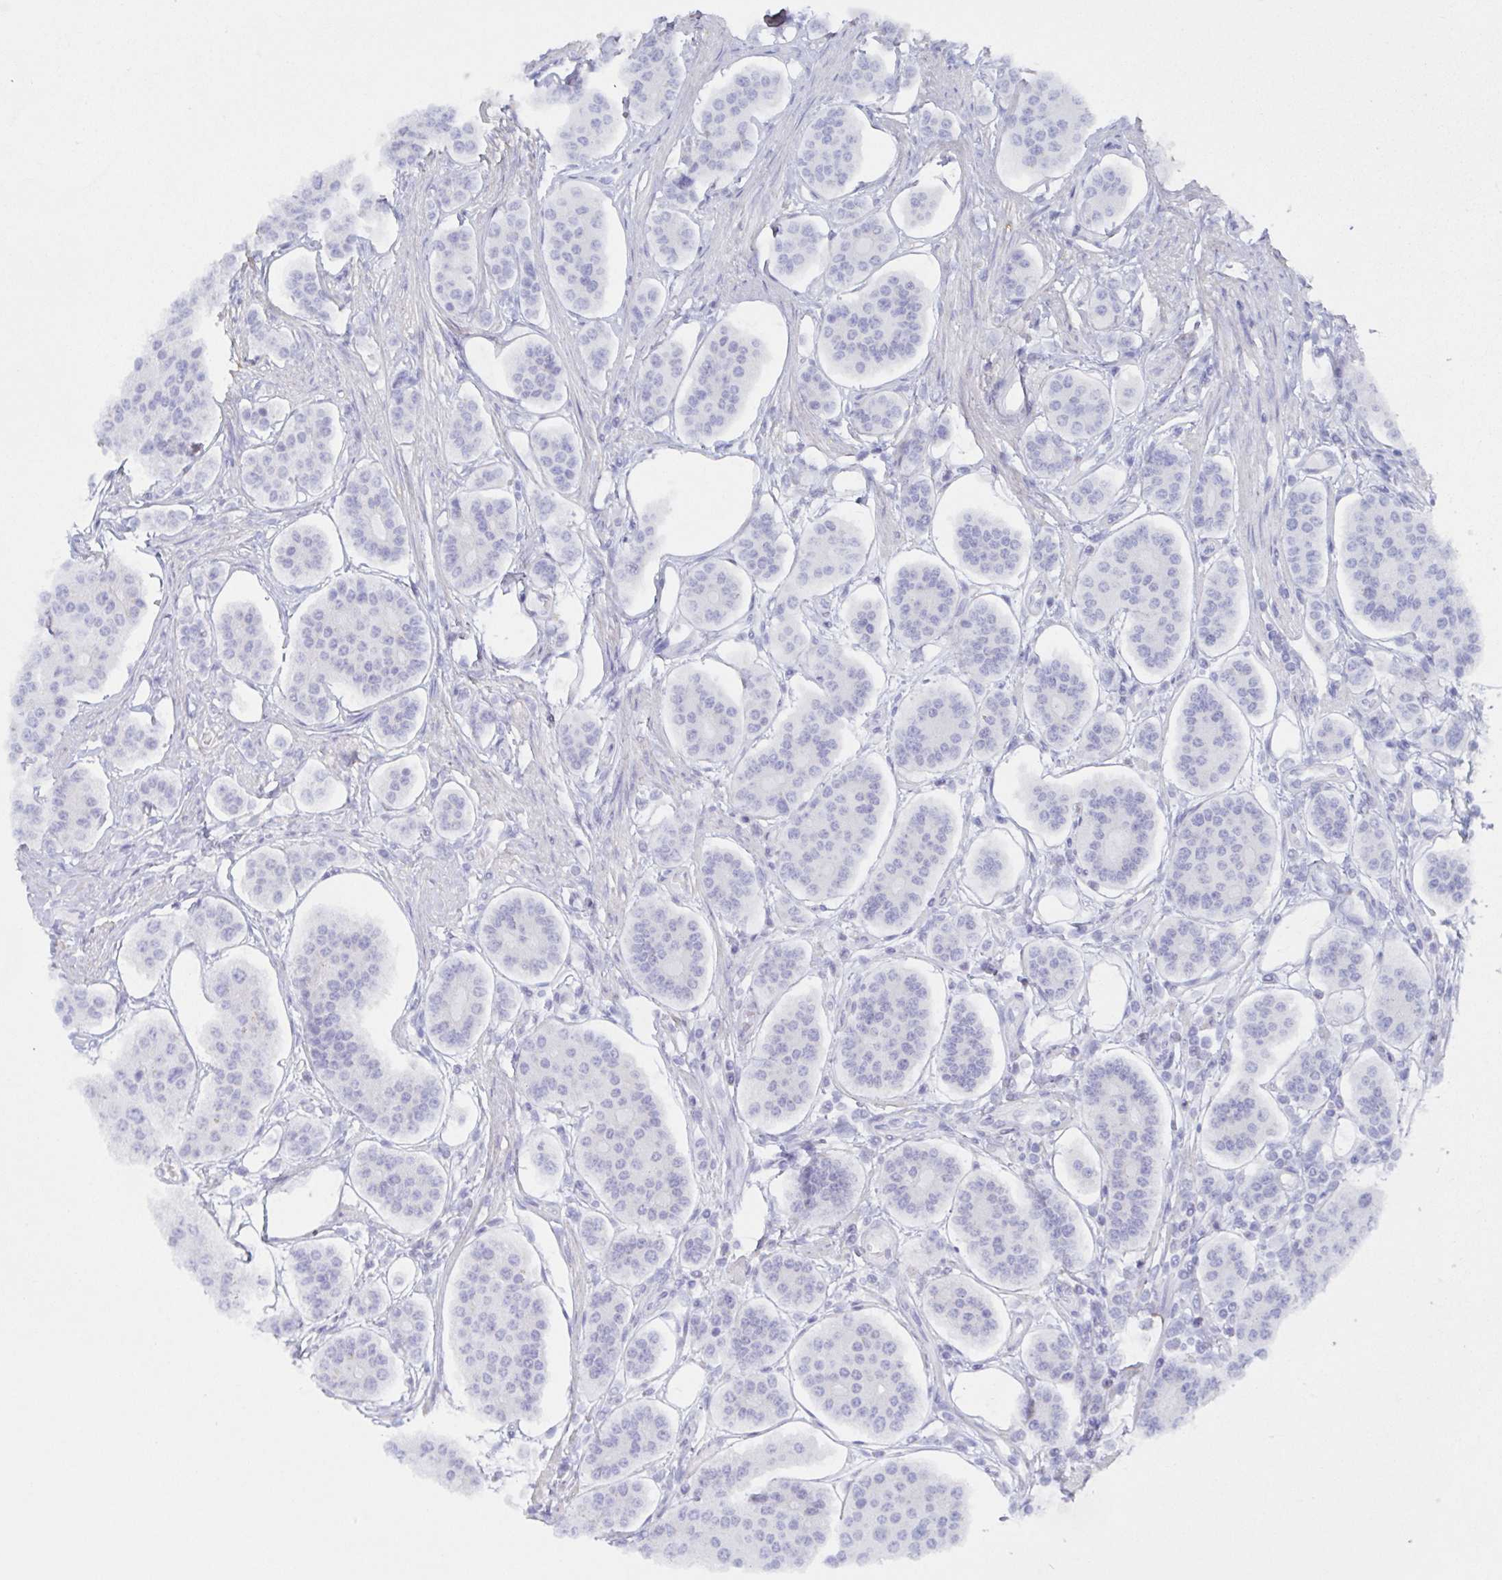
{"staining": {"intensity": "negative", "quantity": "none", "location": "none"}, "tissue": "carcinoid", "cell_type": "Tumor cells", "image_type": "cancer", "snomed": [{"axis": "morphology", "description": "Carcinoid, malignant, NOS"}, {"axis": "topography", "description": "Small intestine"}], "caption": "The histopathology image displays no staining of tumor cells in carcinoid. Nuclei are stained in blue.", "gene": "AGFG2", "patient": {"sex": "female", "age": 65}}